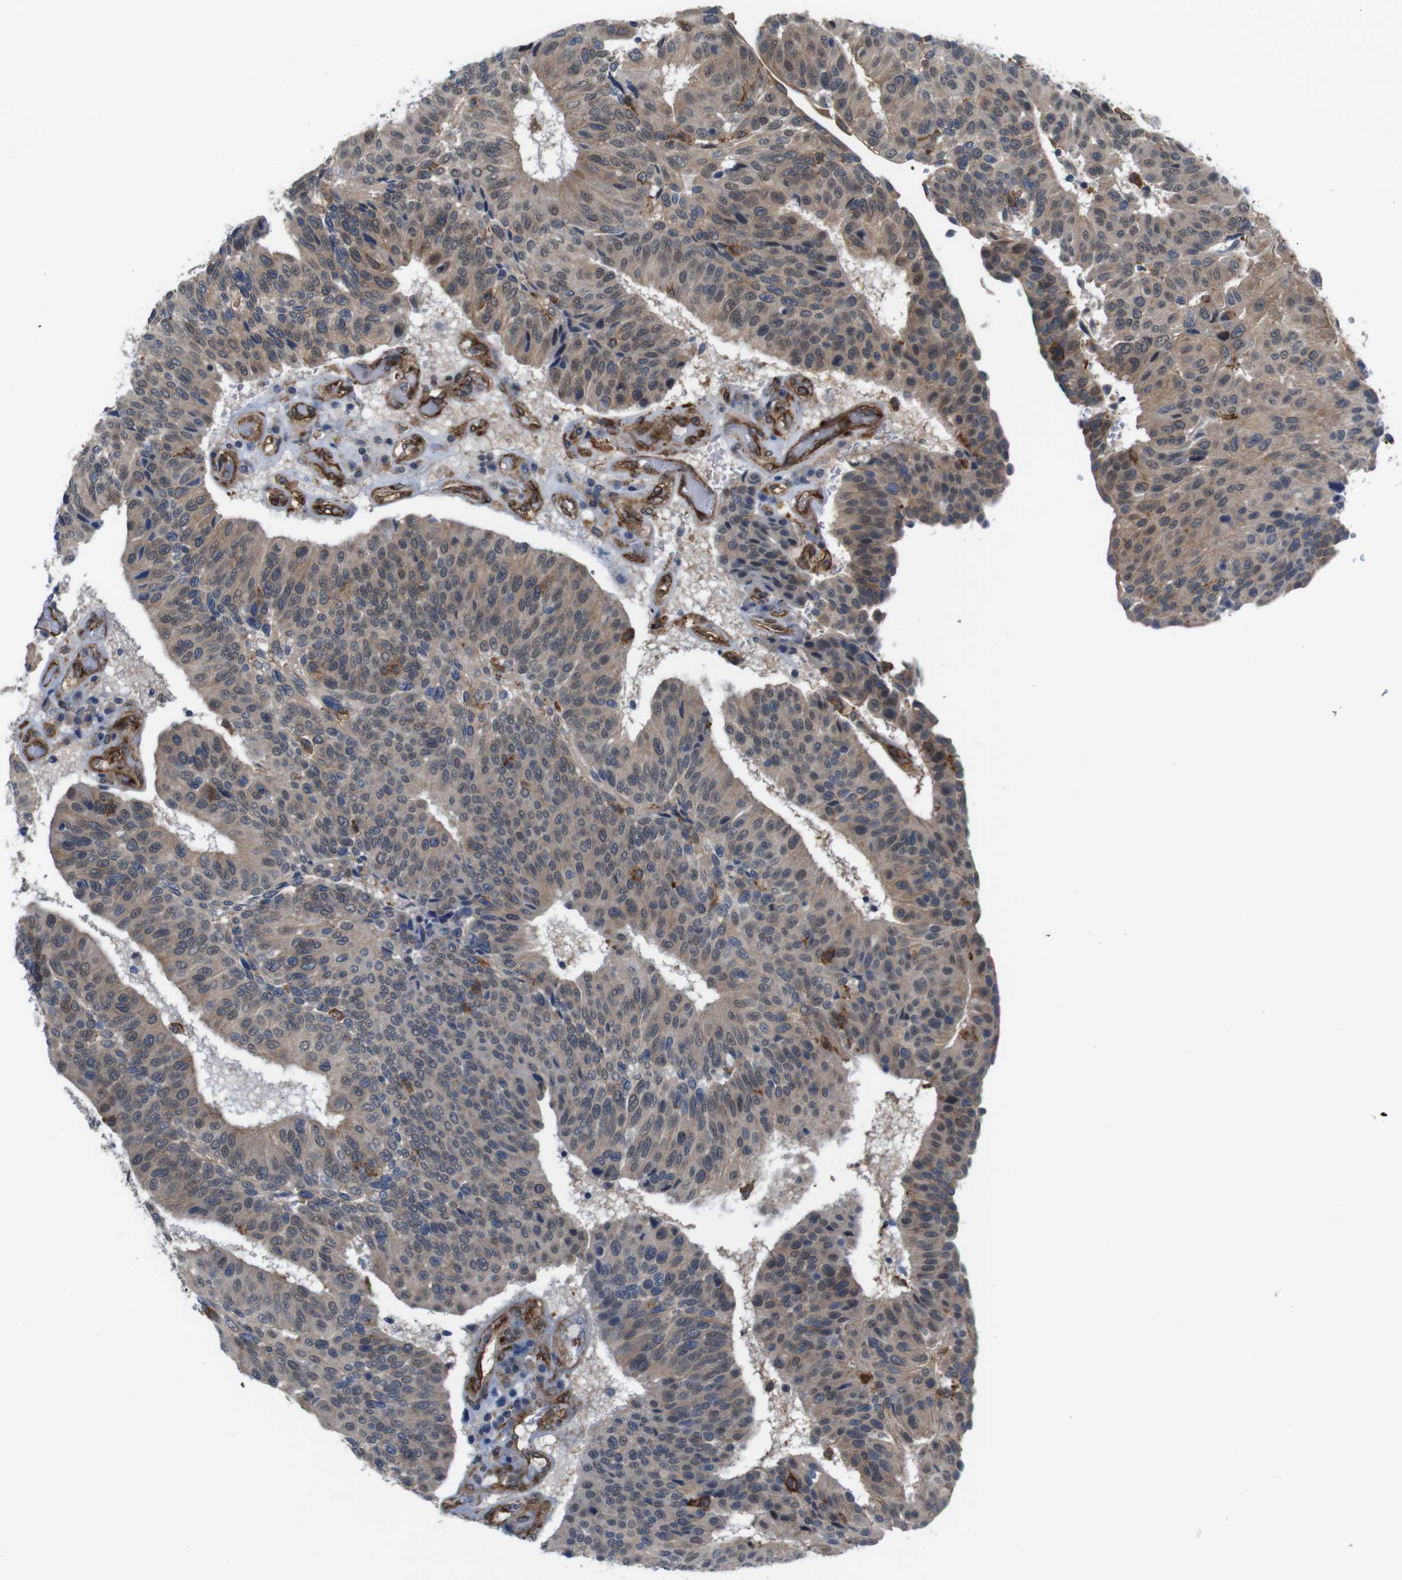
{"staining": {"intensity": "moderate", "quantity": "25%-75%", "location": "cytoplasmic/membranous"}, "tissue": "urothelial cancer", "cell_type": "Tumor cells", "image_type": "cancer", "snomed": [{"axis": "morphology", "description": "Urothelial carcinoma, High grade"}, {"axis": "topography", "description": "Urinary bladder"}], "caption": "The histopathology image exhibits immunohistochemical staining of urothelial carcinoma (high-grade). There is moderate cytoplasmic/membranous staining is present in about 25%-75% of tumor cells. The protein is shown in brown color, while the nuclei are stained blue.", "gene": "PTGER4", "patient": {"sex": "male", "age": 66}}